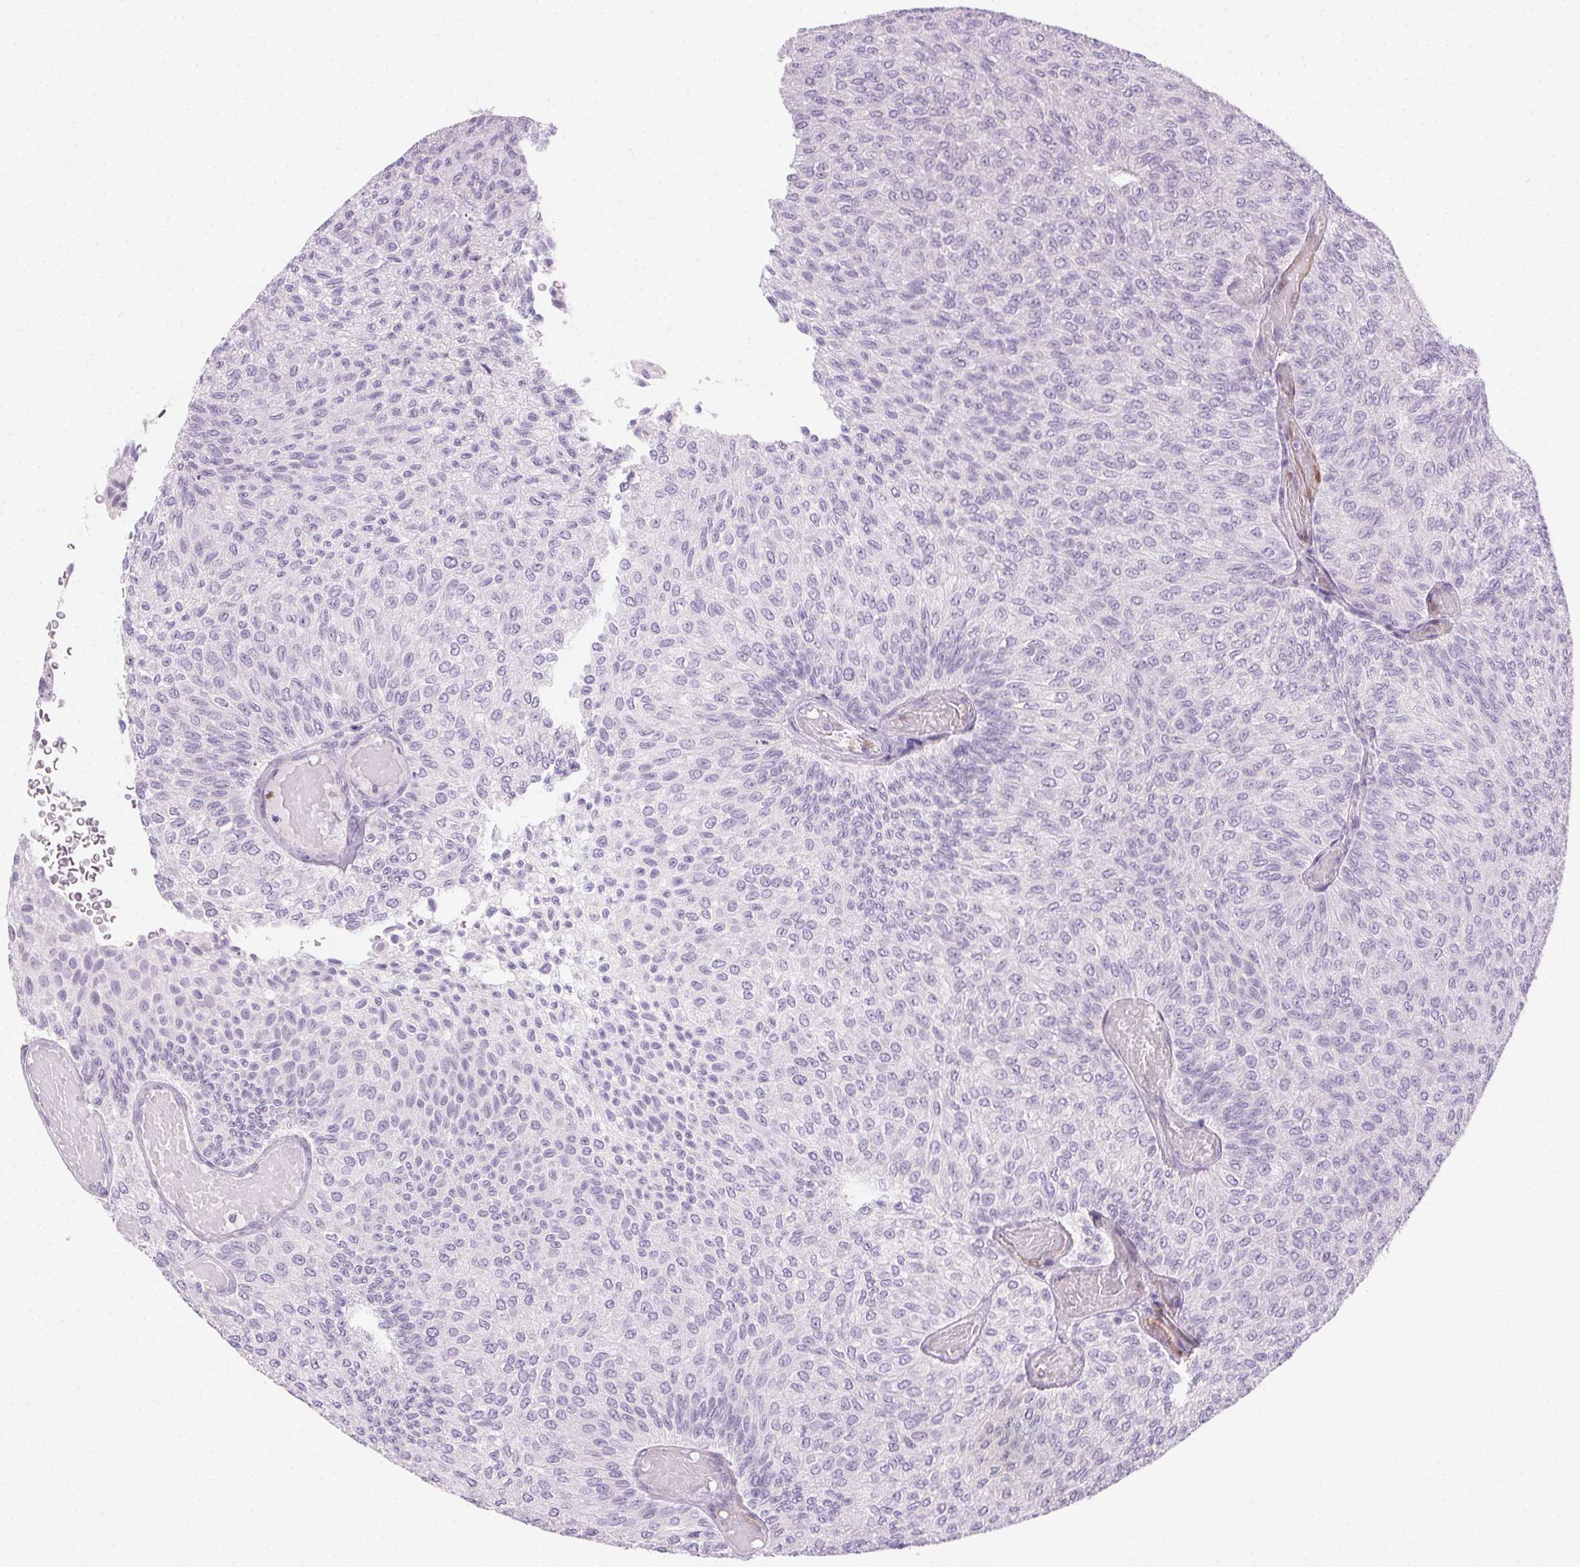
{"staining": {"intensity": "negative", "quantity": "none", "location": "none"}, "tissue": "urothelial cancer", "cell_type": "Tumor cells", "image_type": "cancer", "snomed": [{"axis": "morphology", "description": "Urothelial carcinoma, Low grade"}, {"axis": "topography", "description": "Urinary bladder"}], "caption": "The image displays no staining of tumor cells in urothelial cancer.", "gene": "TMEM45A", "patient": {"sex": "male", "age": 78}}